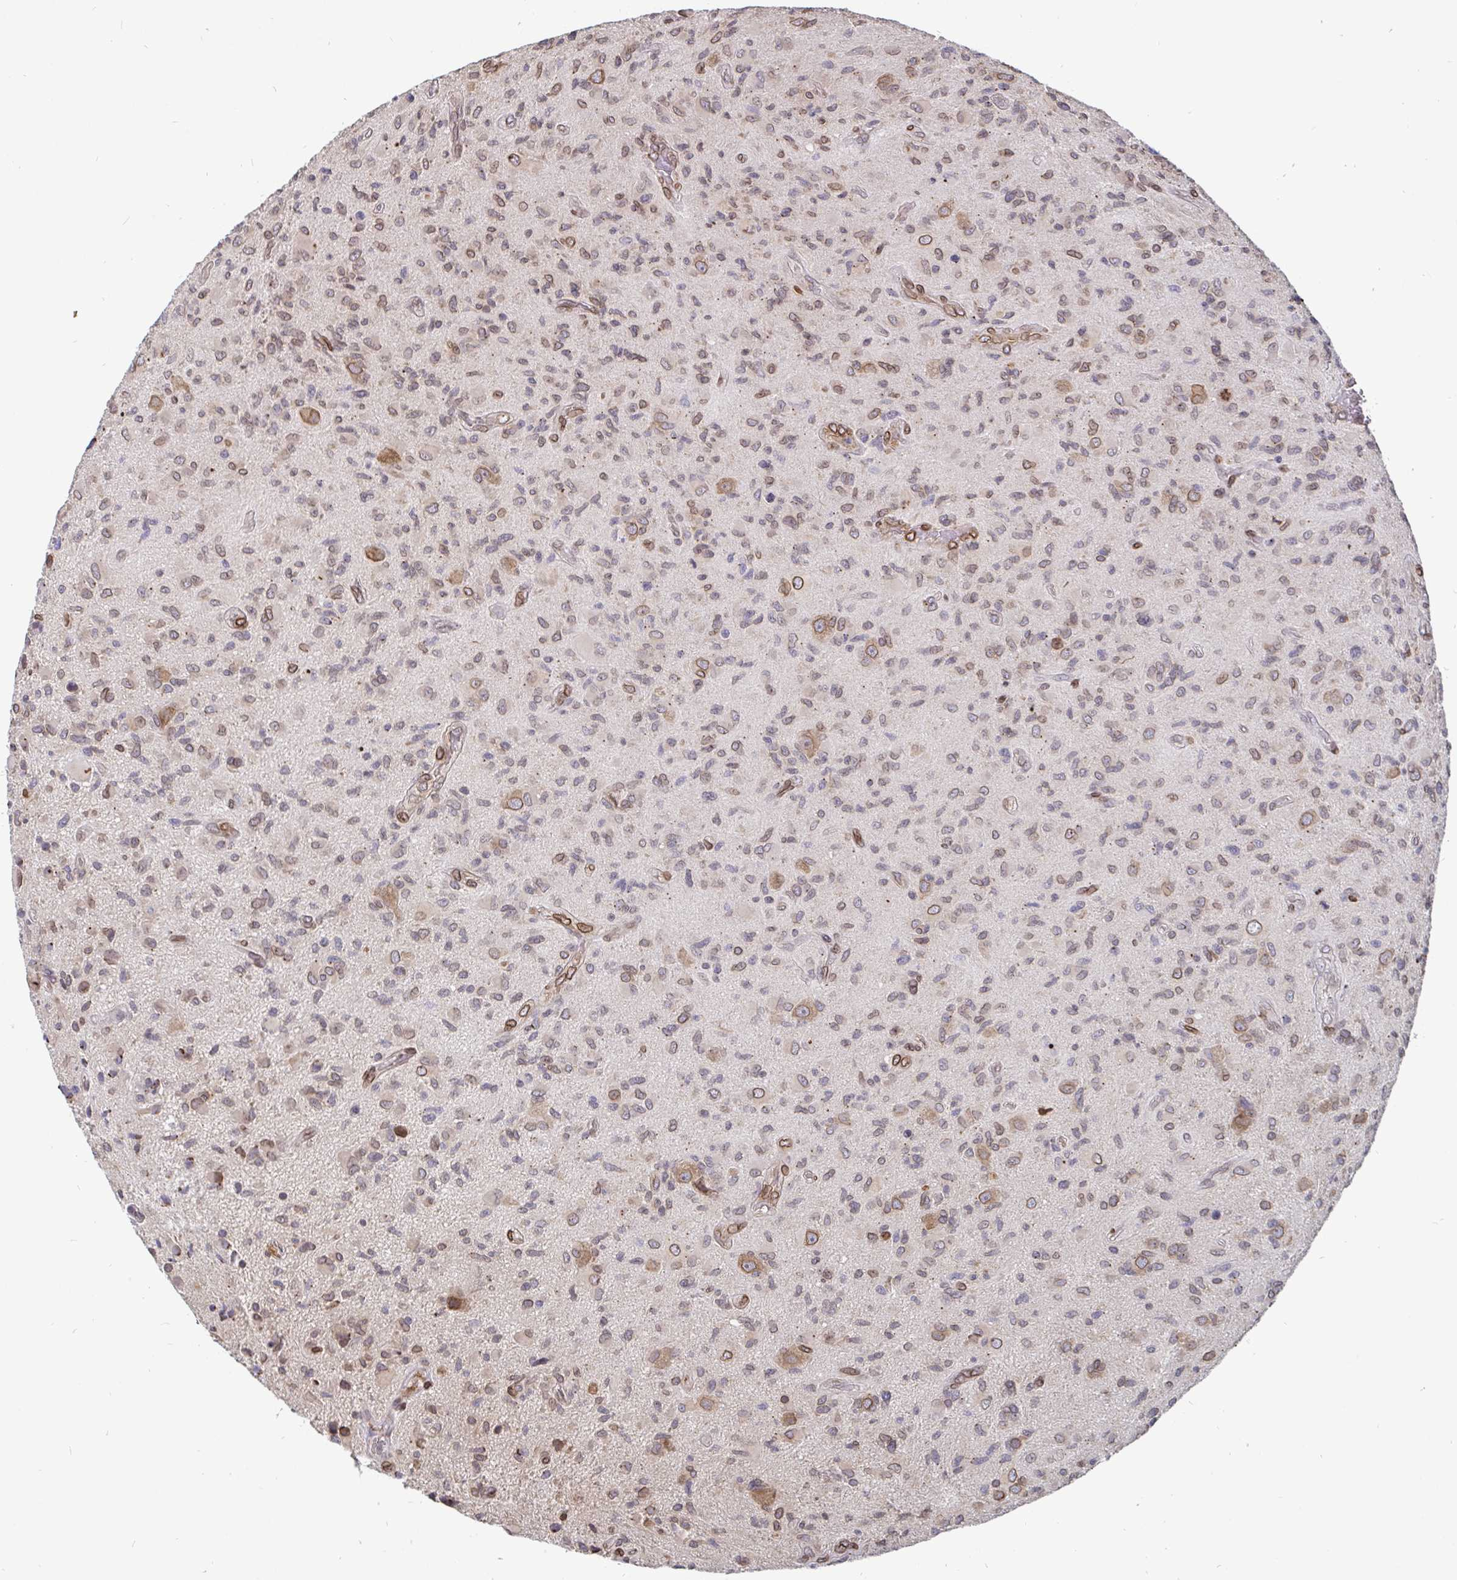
{"staining": {"intensity": "weak", "quantity": "<25%", "location": "nuclear"}, "tissue": "glioma", "cell_type": "Tumor cells", "image_type": "cancer", "snomed": [{"axis": "morphology", "description": "Glioma, malignant, High grade"}, {"axis": "topography", "description": "Brain"}], "caption": "The immunohistochemistry (IHC) image has no significant expression in tumor cells of glioma tissue.", "gene": "EMD", "patient": {"sex": "female", "age": 65}}